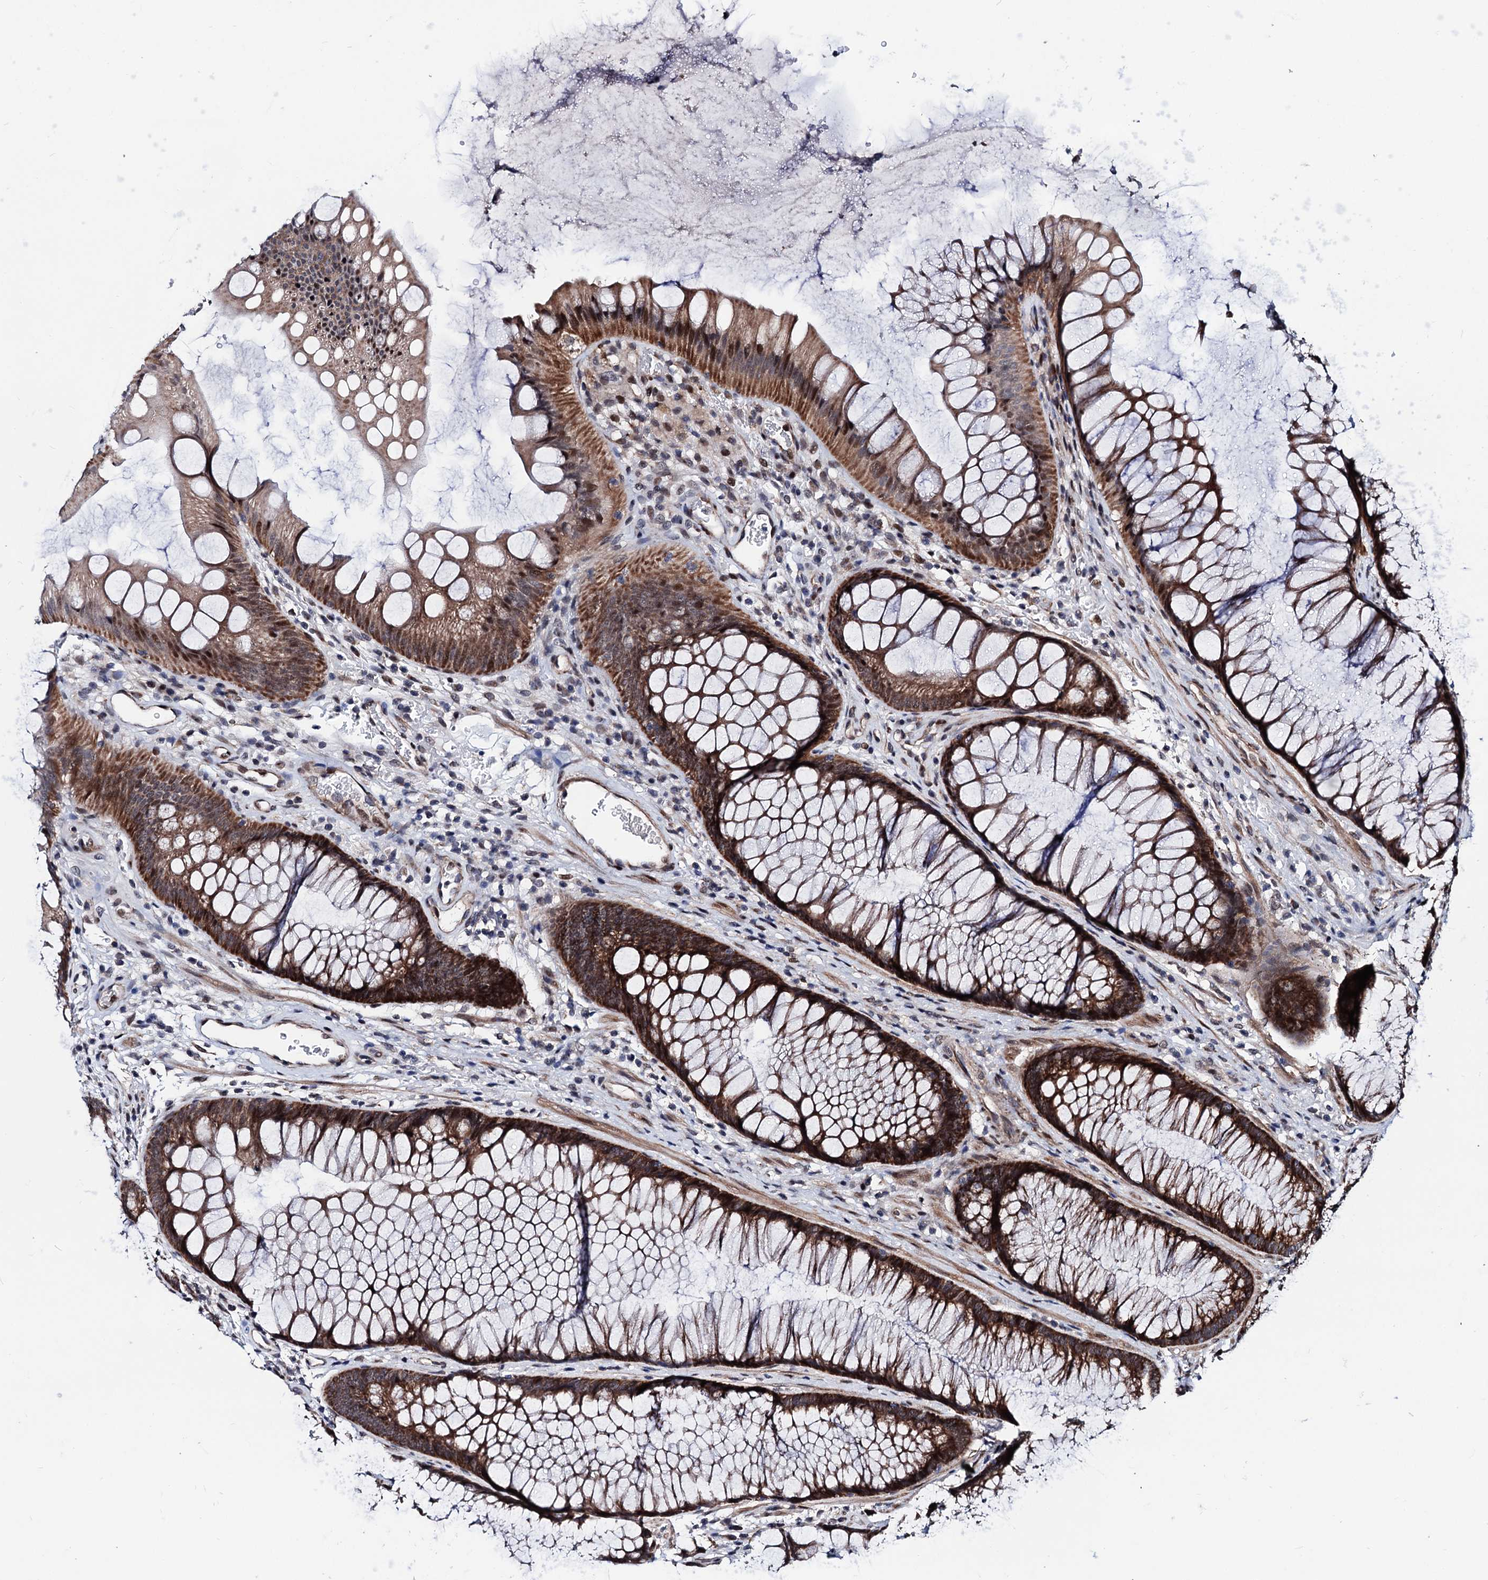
{"staining": {"intensity": "moderate", "quantity": "25%-75%", "location": "cytoplasmic/membranous"}, "tissue": "colon", "cell_type": "Endothelial cells", "image_type": "normal", "snomed": [{"axis": "morphology", "description": "Normal tissue, NOS"}, {"axis": "topography", "description": "Colon"}], "caption": "Endothelial cells show medium levels of moderate cytoplasmic/membranous staining in approximately 25%-75% of cells in unremarkable colon. The staining was performed using DAB (3,3'-diaminobenzidine) to visualize the protein expression in brown, while the nuclei were stained in blue with hematoxylin (Magnification: 20x).", "gene": "COA4", "patient": {"sex": "female", "age": 82}}